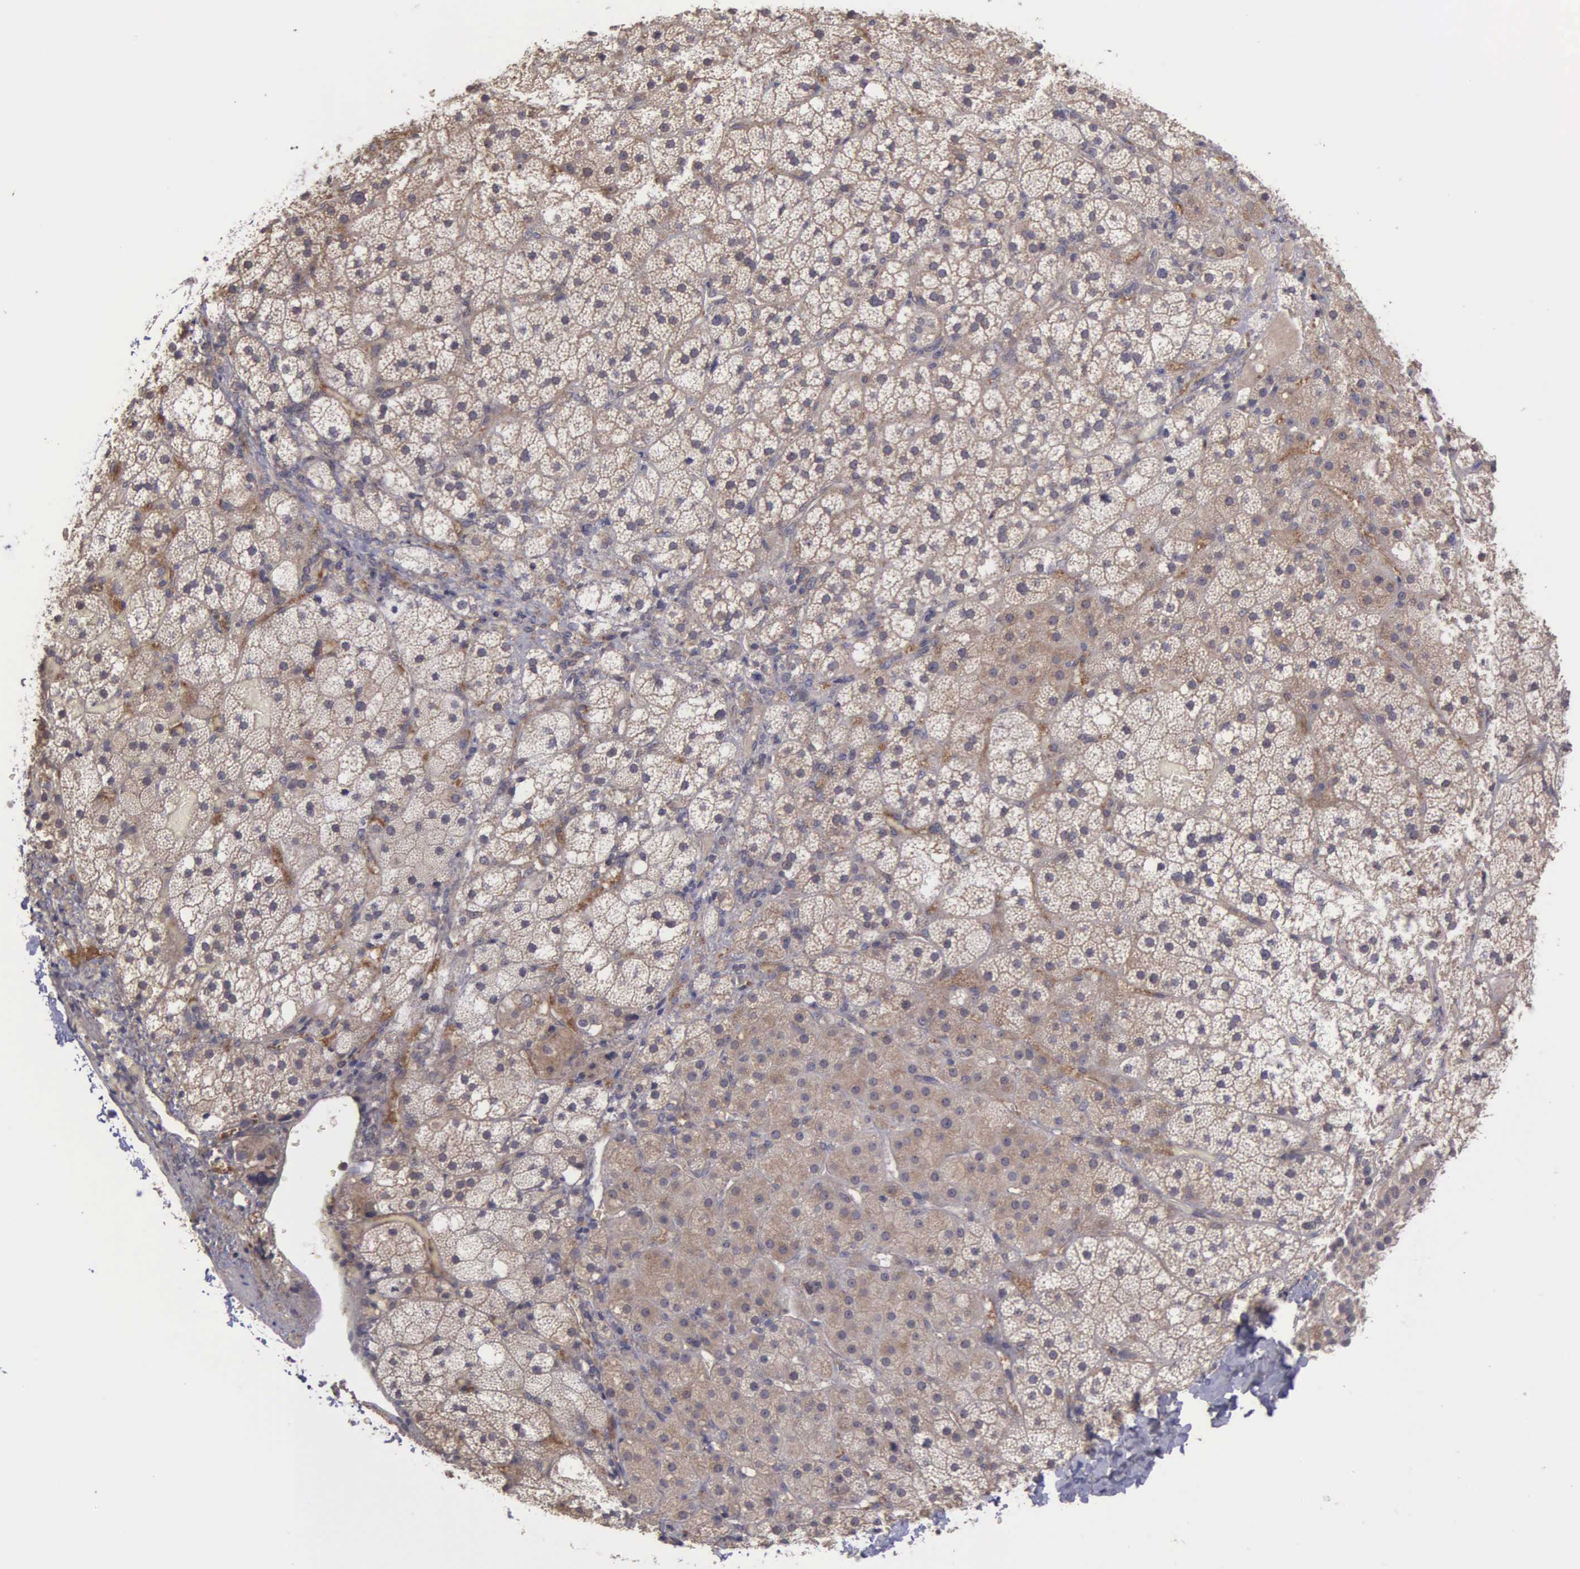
{"staining": {"intensity": "weak", "quantity": ">75%", "location": "cytoplasmic/membranous"}, "tissue": "adrenal gland", "cell_type": "Glandular cells", "image_type": "normal", "snomed": [{"axis": "morphology", "description": "Normal tissue, NOS"}, {"axis": "topography", "description": "Adrenal gland"}], "caption": "Immunohistochemical staining of normal human adrenal gland shows low levels of weak cytoplasmic/membranous expression in about >75% of glandular cells.", "gene": "RTL10", "patient": {"sex": "male", "age": 53}}